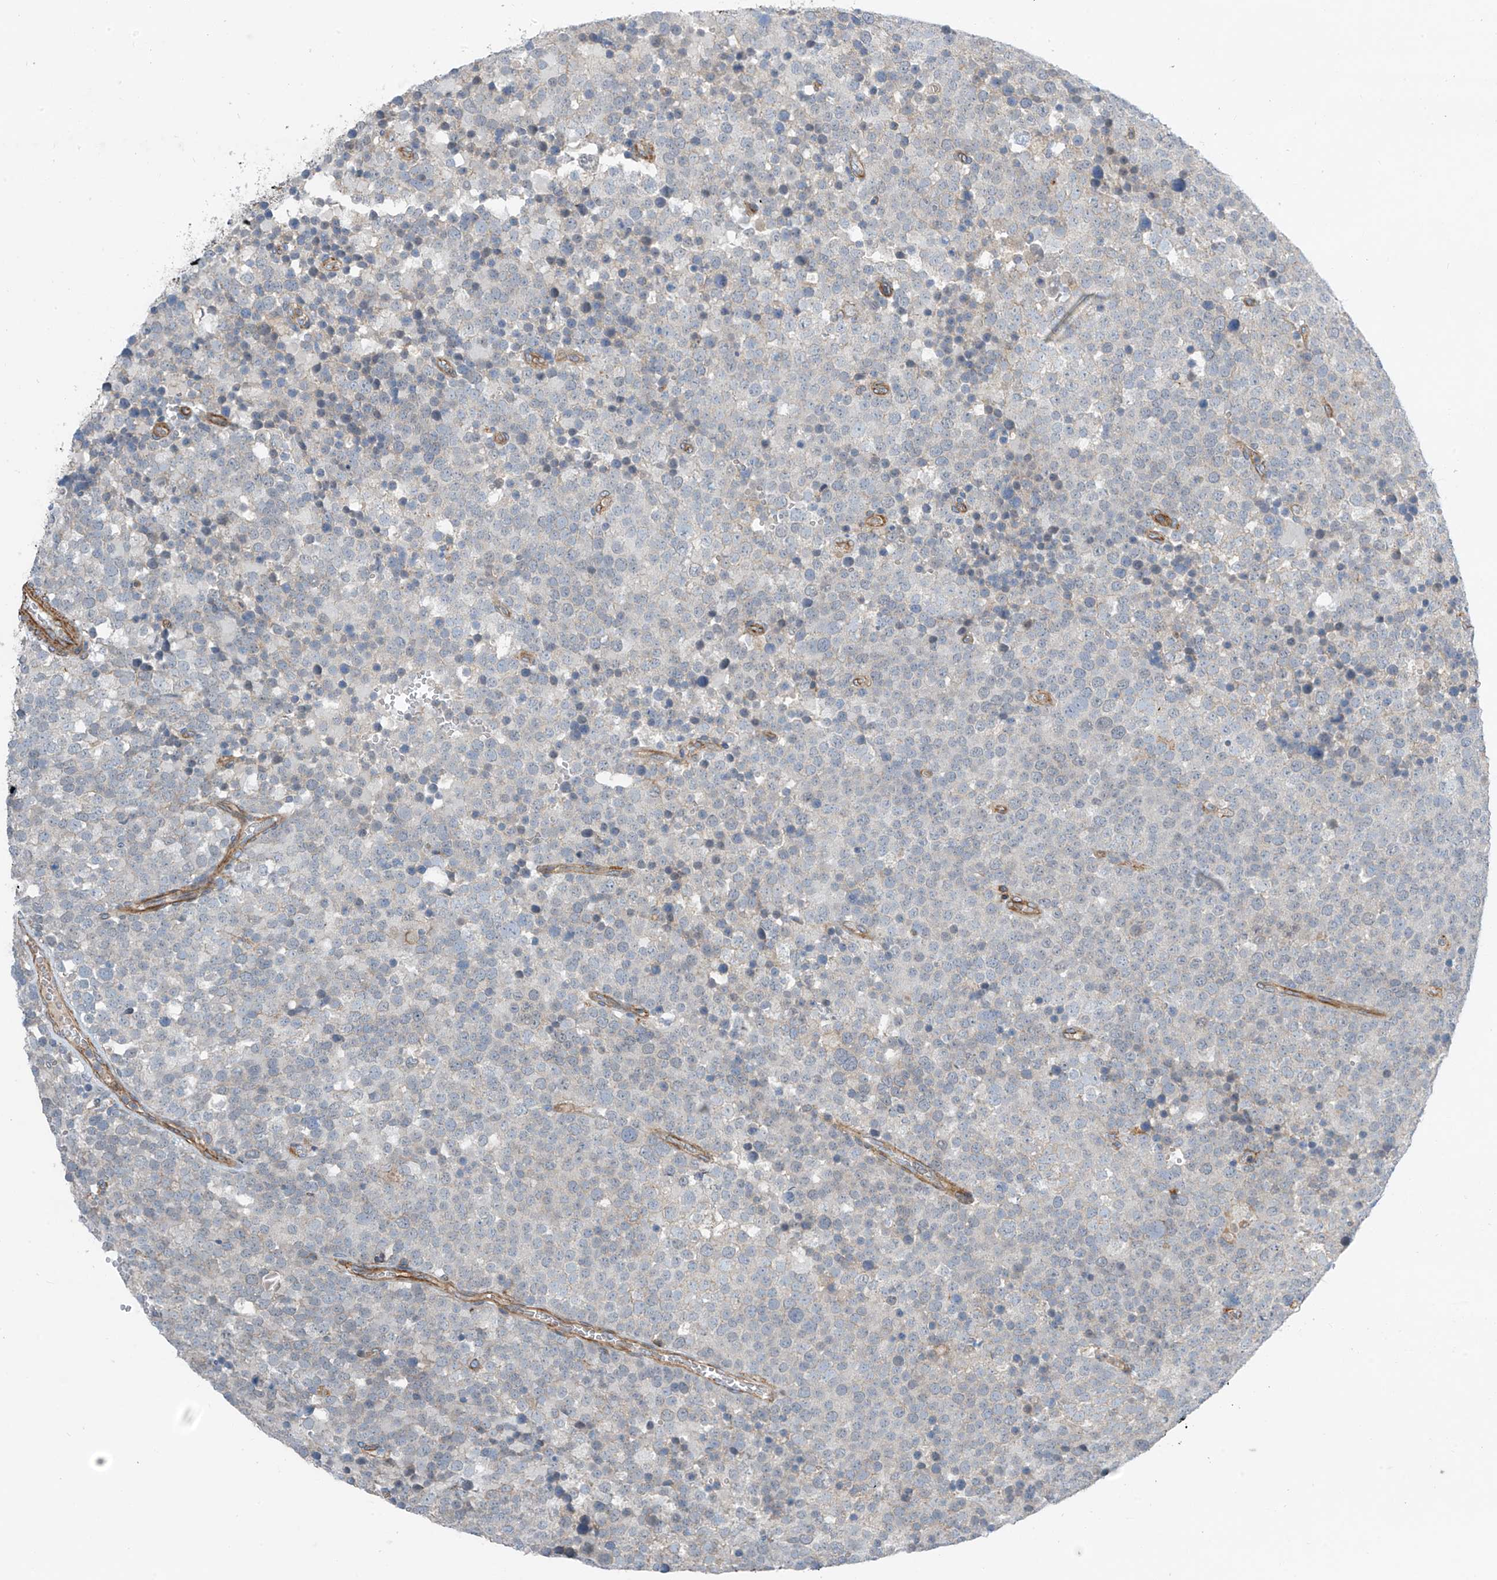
{"staining": {"intensity": "negative", "quantity": "none", "location": "none"}, "tissue": "testis cancer", "cell_type": "Tumor cells", "image_type": "cancer", "snomed": [{"axis": "morphology", "description": "Seminoma, NOS"}, {"axis": "topography", "description": "Testis"}], "caption": "A micrograph of testis cancer (seminoma) stained for a protein shows no brown staining in tumor cells. Brightfield microscopy of immunohistochemistry (IHC) stained with DAB (brown) and hematoxylin (blue), captured at high magnification.", "gene": "SLC1A5", "patient": {"sex": "male", "age": 71}}